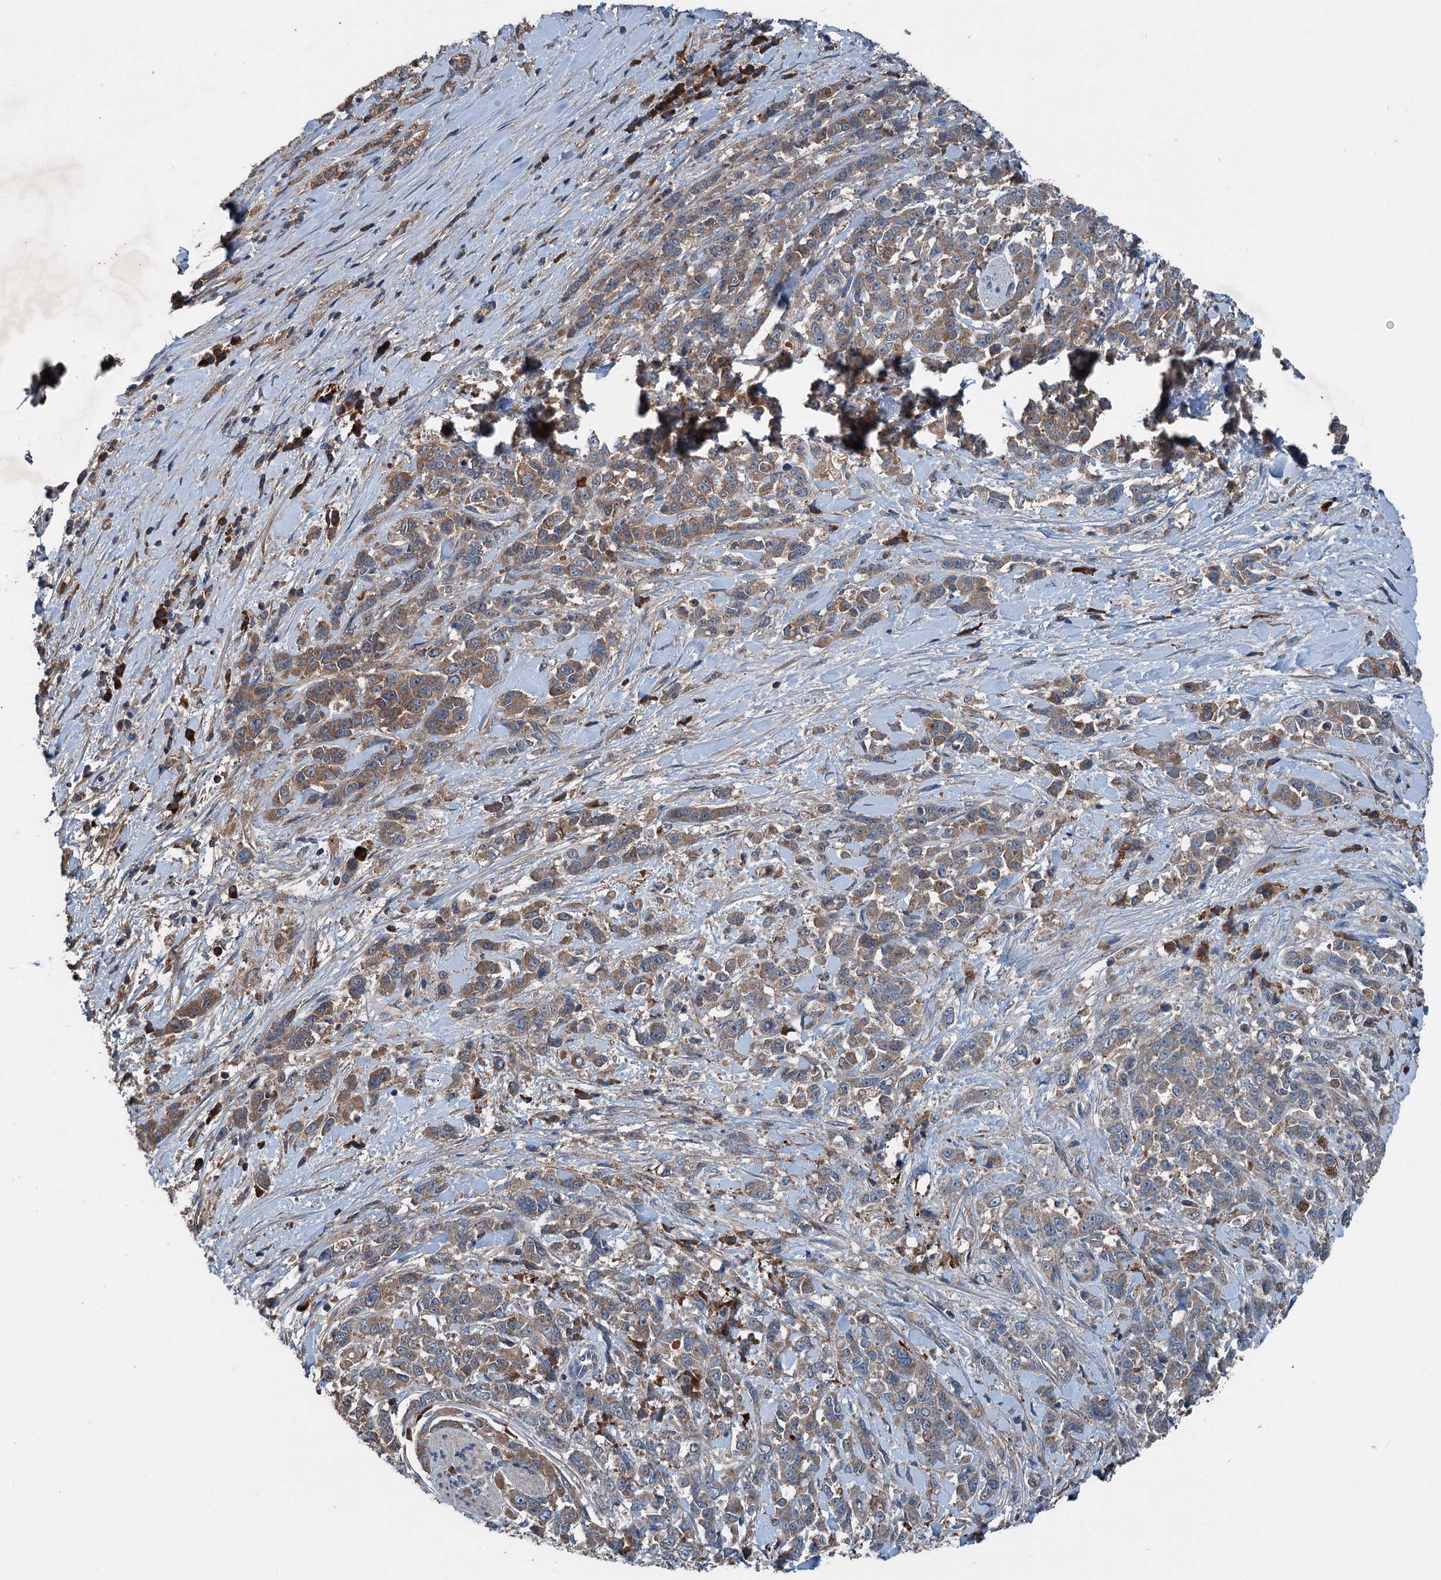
{"staining": {"intensity": "moderate", "quantity": ">75%", "location": "cytoplasmic/membranous"}, "tissue": "pancreatic cancer", "cell_type": "Tumor cells", "image_type": "cancer", "snomed": [{"axis": "morphology", "description": "Normal tissue, NOS"}, {"axis": "morphology", "description": "Adenocarcinoma, NOS"}, {"axis": "topography", "description": "Pancreas"}], "caption": "This is a histology image of immunohistochemistry (IHC) staining of pancreatic cancer, which shows moderate positivity in the cytoplasmic/membranous of tumor cells.", "gene": "PDSS1", "patient": {"sex": "female", "age": 64}}